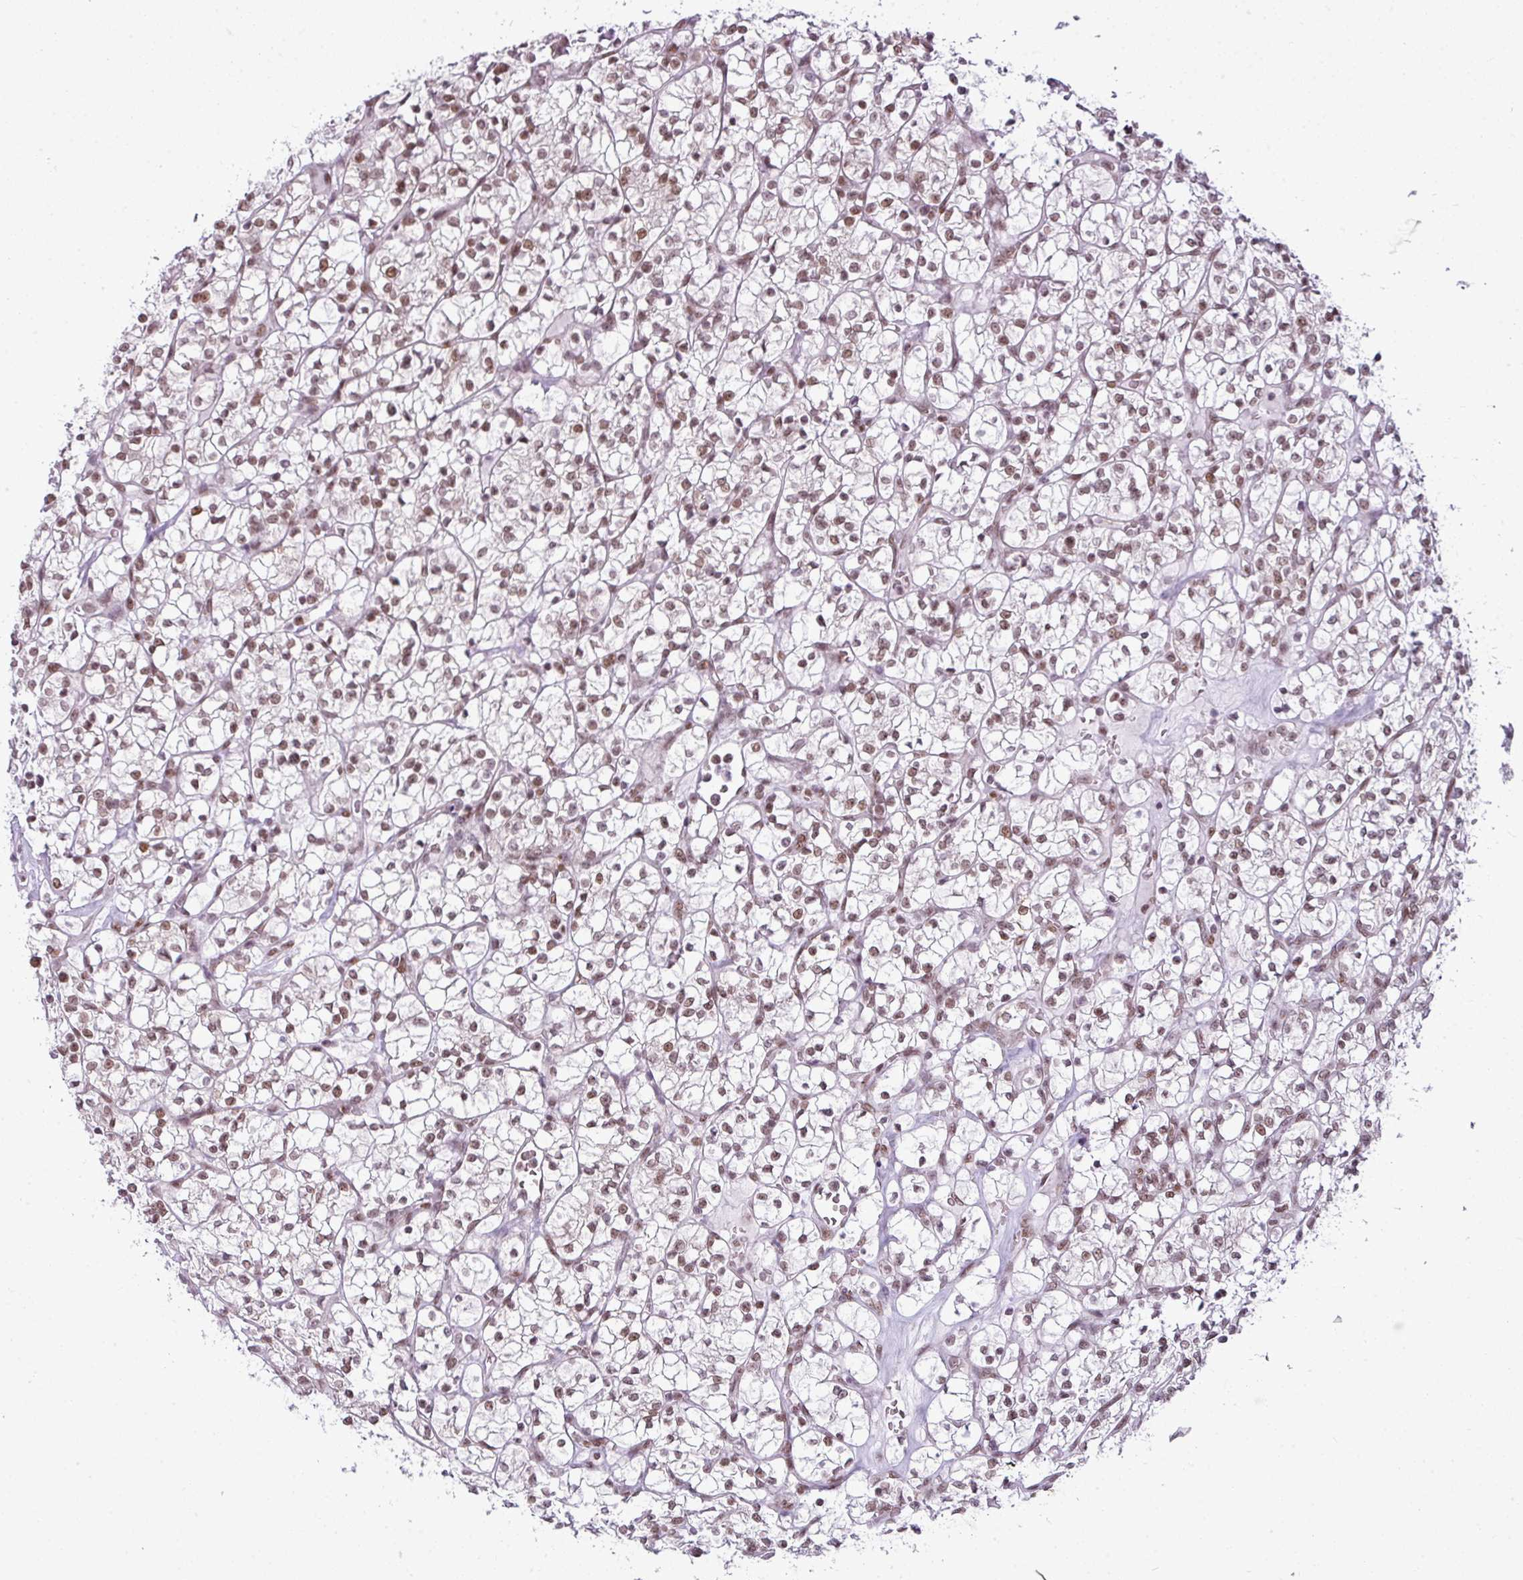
{"staining": {"intensity": "moderate", "quantity": ">75%", "location": "nuclear"}, "tissue": "renal cancer", "cell_type": "Tumor cells", "image_type": "cancer", "snomed": [{"axis": "morphology", "description": "Adenocarcinoma, NOS"}, {"axis": "topography", "description": "Kidney"}], "caption": "A medium amount of moderate nuclear positivity is present in about >75% of tumor cells in renal cancer tissue.", "gene": "ARL6IP4", "patient": {"sex": "female", "age": 64}}